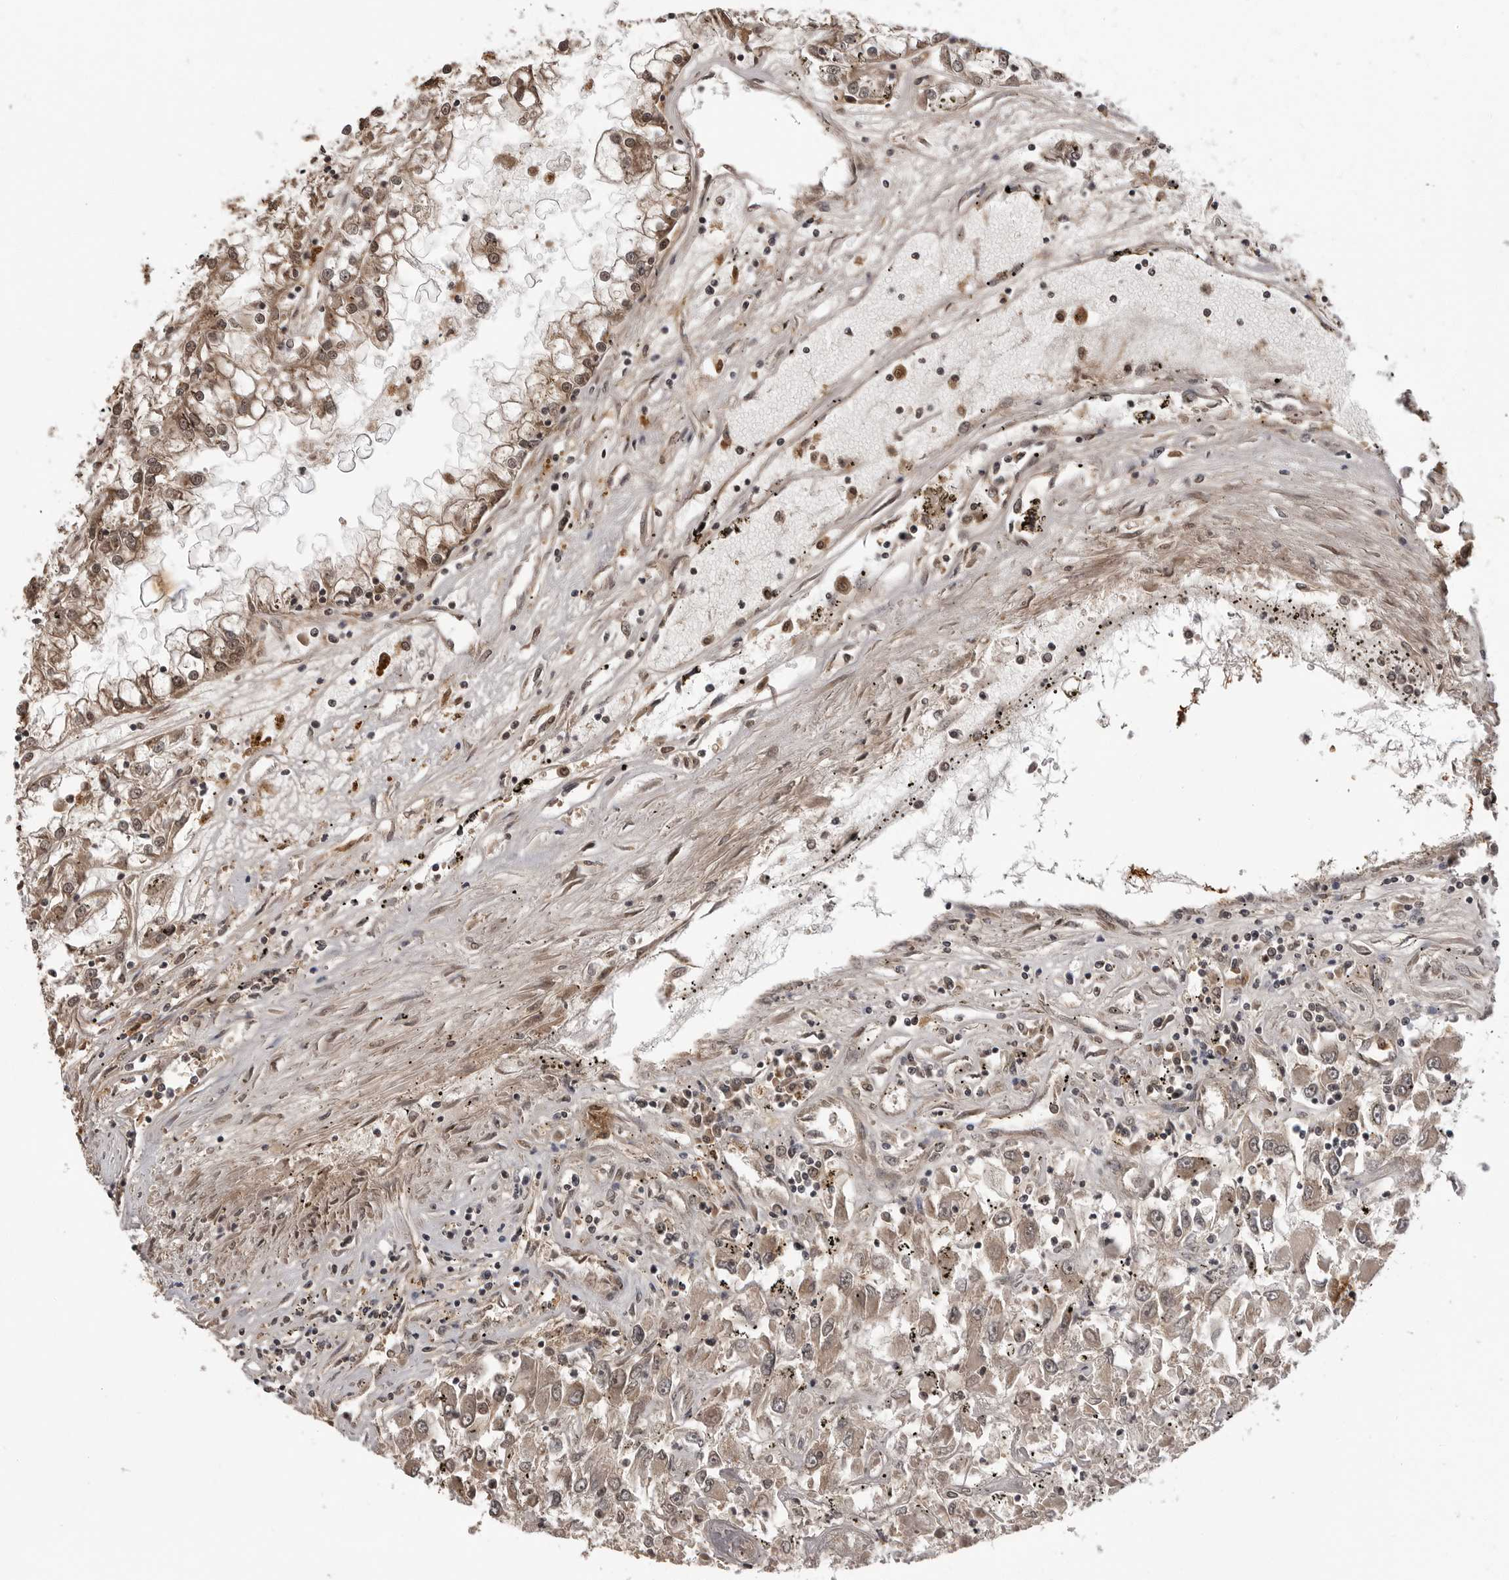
{"staining": {"intensity": "moderate", "quantity": ">75%", "location": "cytoplasmic/membranous,nuclear"}, "tissue": "renal cancer", "cell_type": "Tumor cells", "image_type": "cancer", "snomed": [{"axis": "morphology", "description": "Adenocarcinoma, NOS"}, {"axis": "topography", "description": "Kidney"}], "caption": "Adenocarcinoma (renal) stained with a brown dye demonstrates moderate cytoplasmic/membranous and nuclear positive positivity in approximately >75% of tumor cells.", "gene": "IL24", "patient": {"sex": "female", "age": 52}}